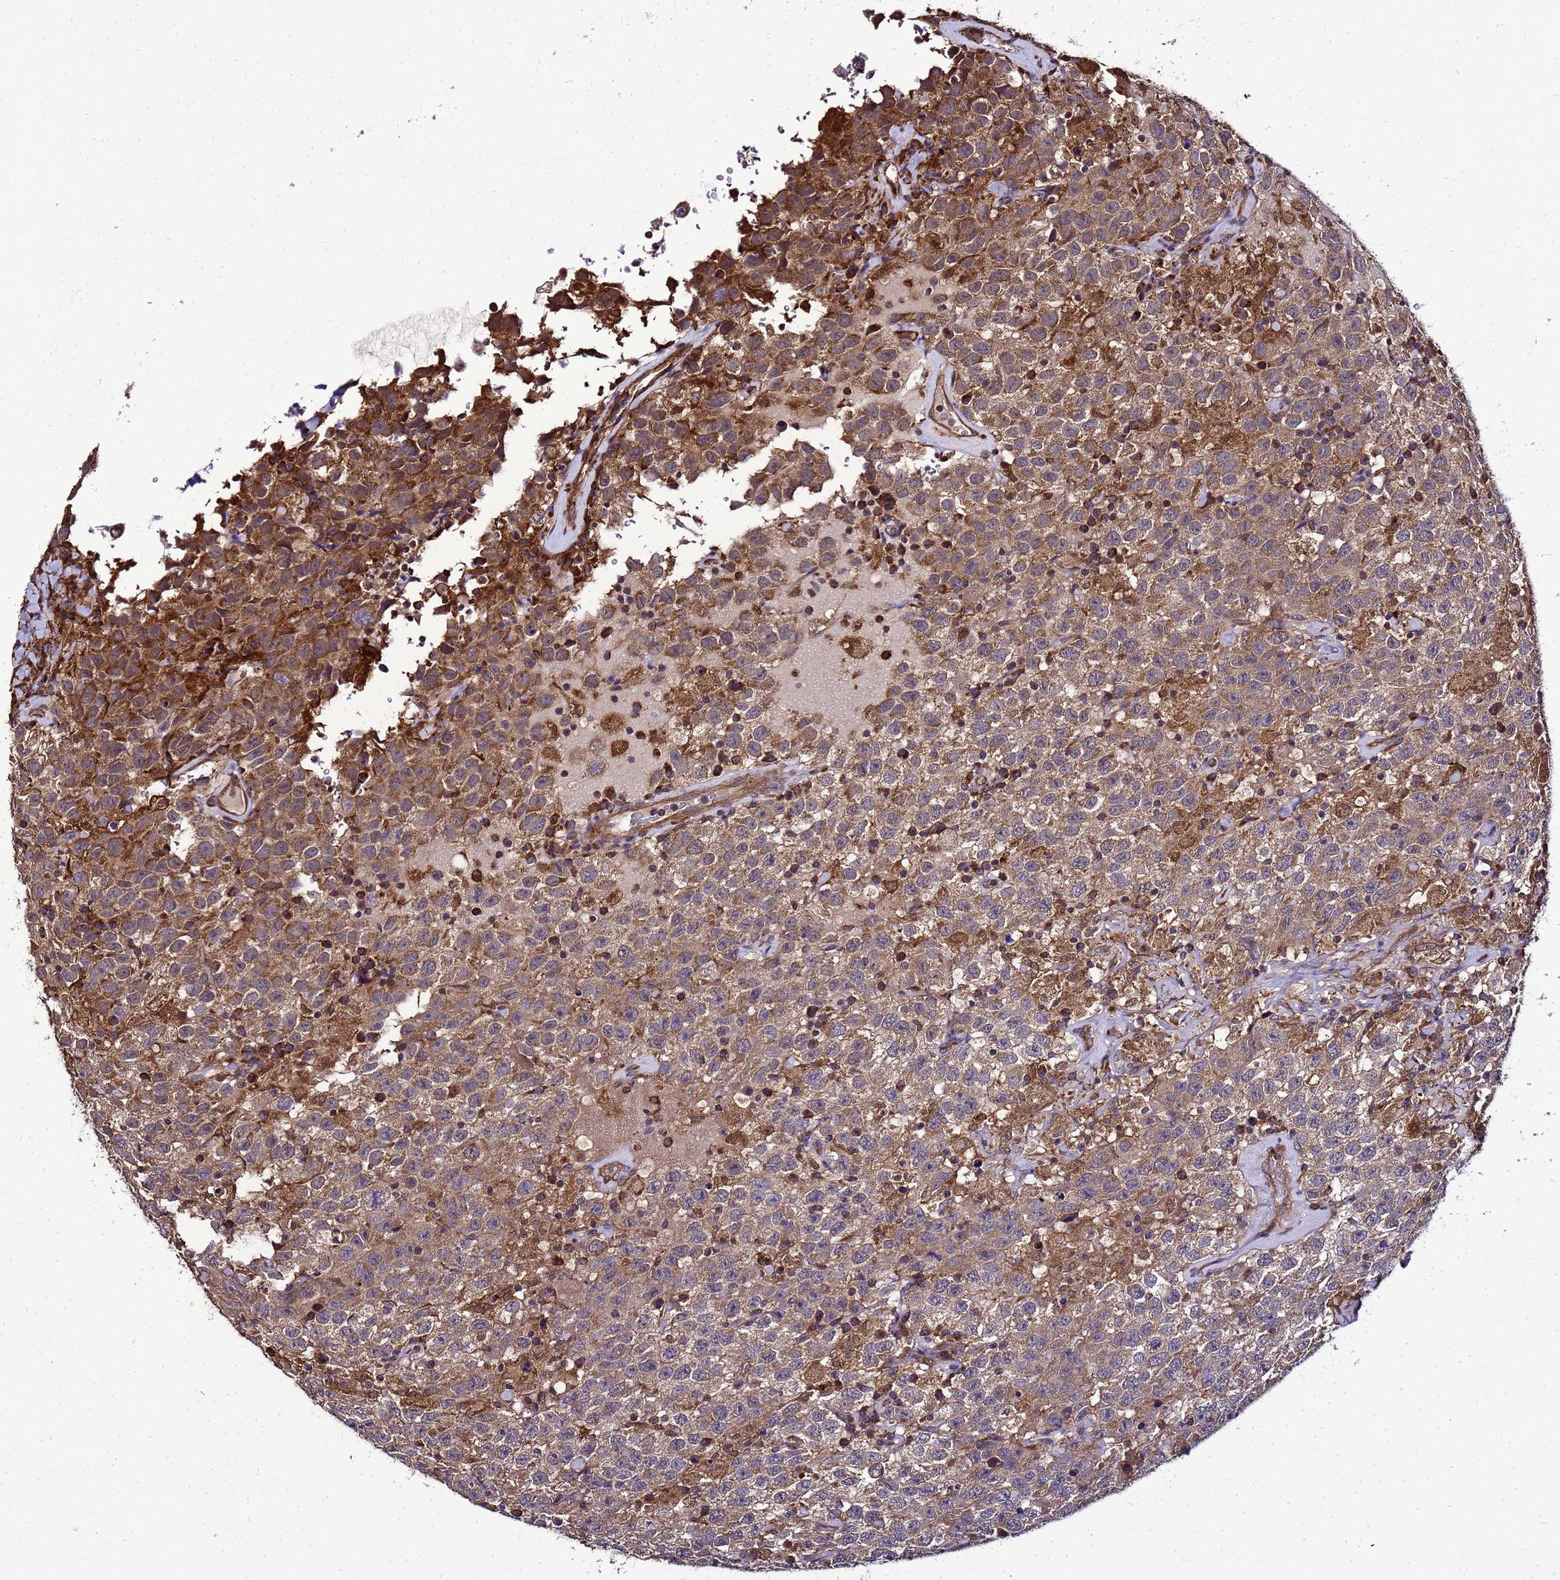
{"staining": {"intensity": "moderate", "quantity": "25%-75%", "location": "cytoplasmic/membranous"}, "tissue": "testis cancer", "cell_type": "Tumor cells", "image_type": "cancer", "snomed": [{"axis": "morphology", "description": "Seminoma, NOS"}, {"axis": "topography", "description": "Testis"}], "caption": "An immunohistochemistry (IHC) histopathology image of neoplastic tissue is shown. Protein staining in brown highlights moderate cytoplasmic/membranous positivity in testis cancer within tumor cells.", "gene": "TRABD", "patient": {"sex": "male", "age": 41}}